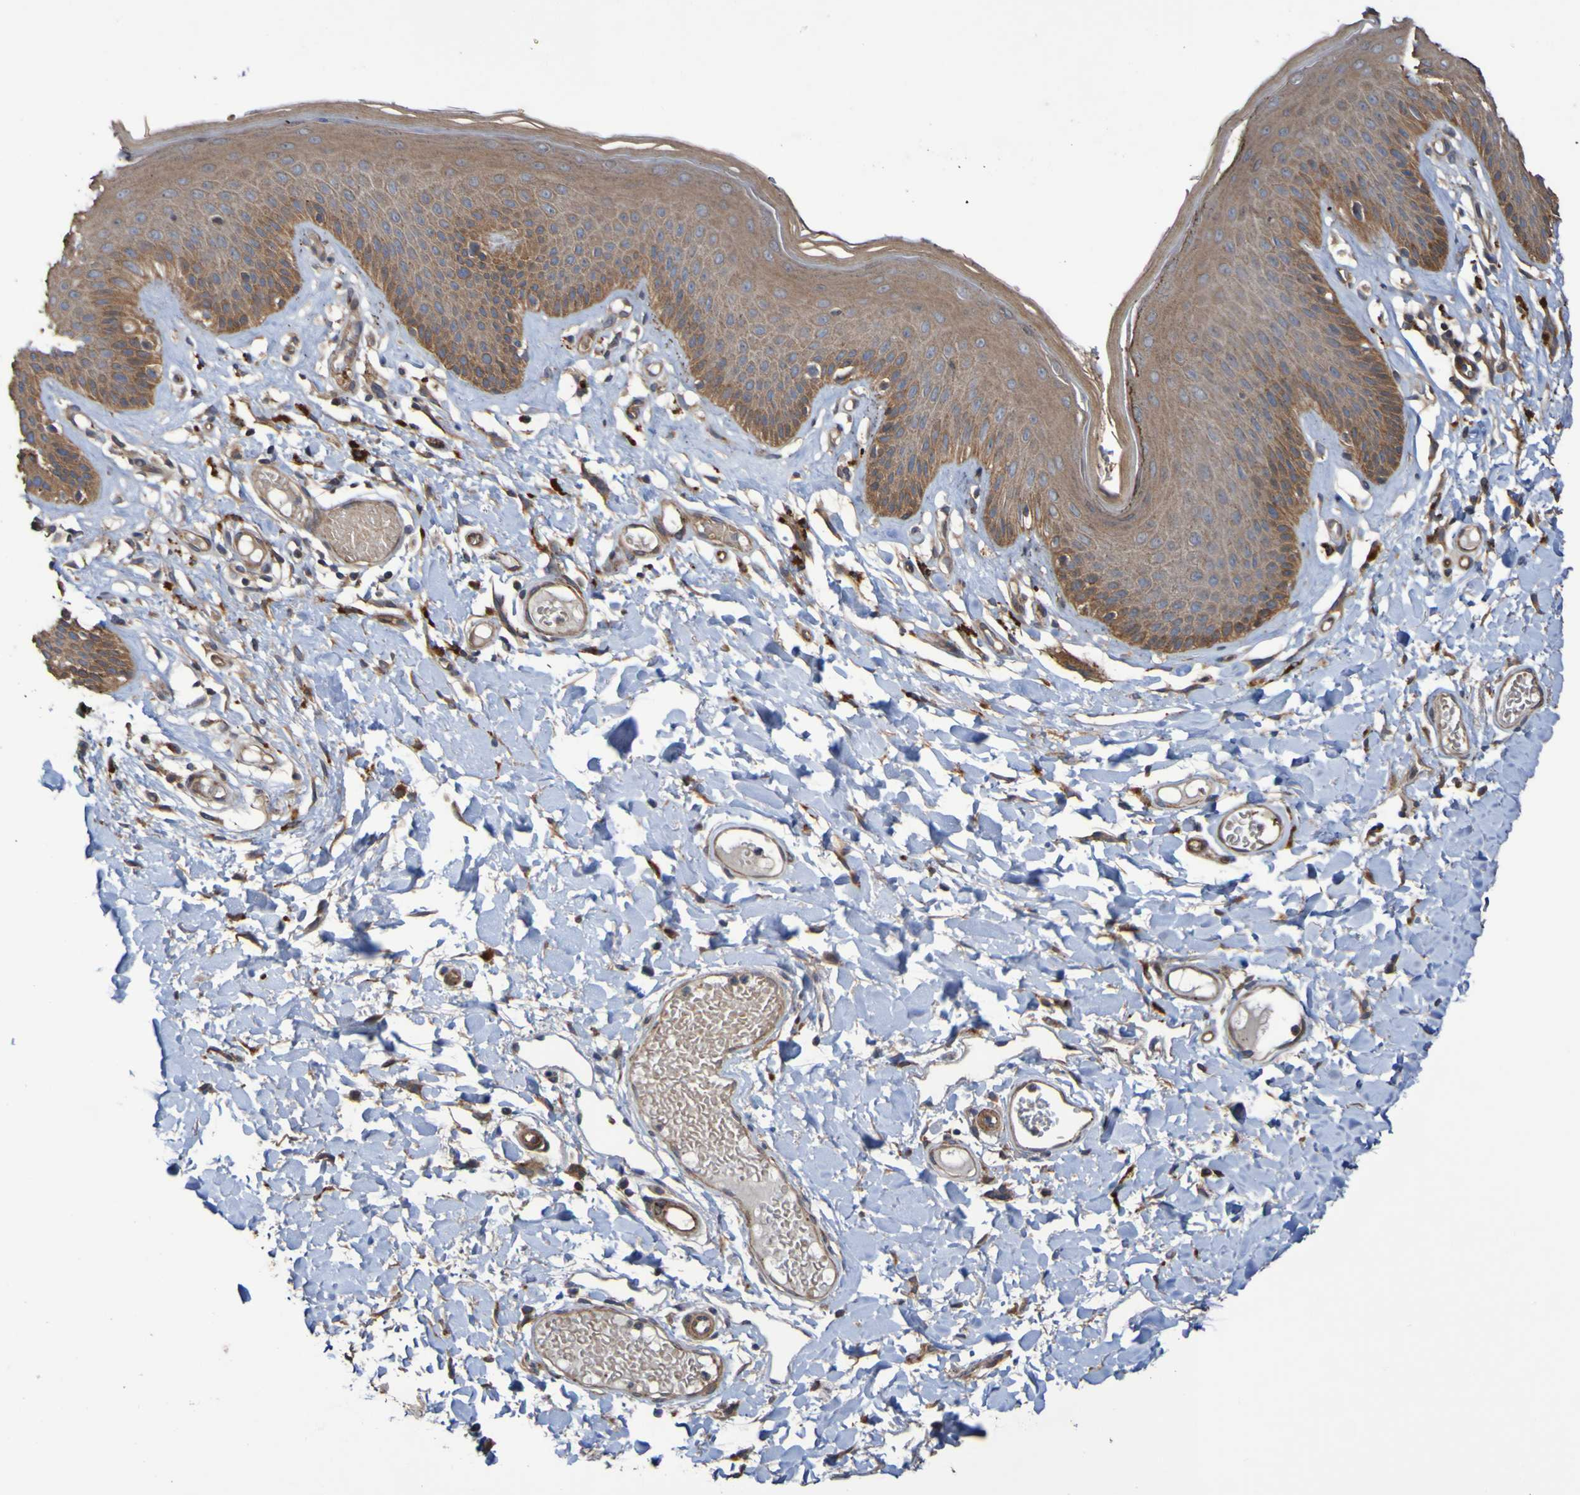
{"staining": {"intensity": "moderate", "quantity": ">75%", "location": "cytoplasmic/membranous"}, "tissue": "skin", "cell_type": "Epidermal cells", "image_type": "normal", "snomed": [{"axis": "morphology", "description": "Normal tissue, NOS"}, {"axis": "topography", "description": "Vulva"}], "caption": "Skin stained with DAB (3,3'-diaminobenzidine) immunohistochemistry (IHC) displays medium levels of moderate cytoplasmic/membranous positivity in about >75% of epidermal cells. (brown staining indicates protein expression, while blue staining denotes nuclei).", "gene": "UCN", "patient": {"sex": "female", "age": 73}}